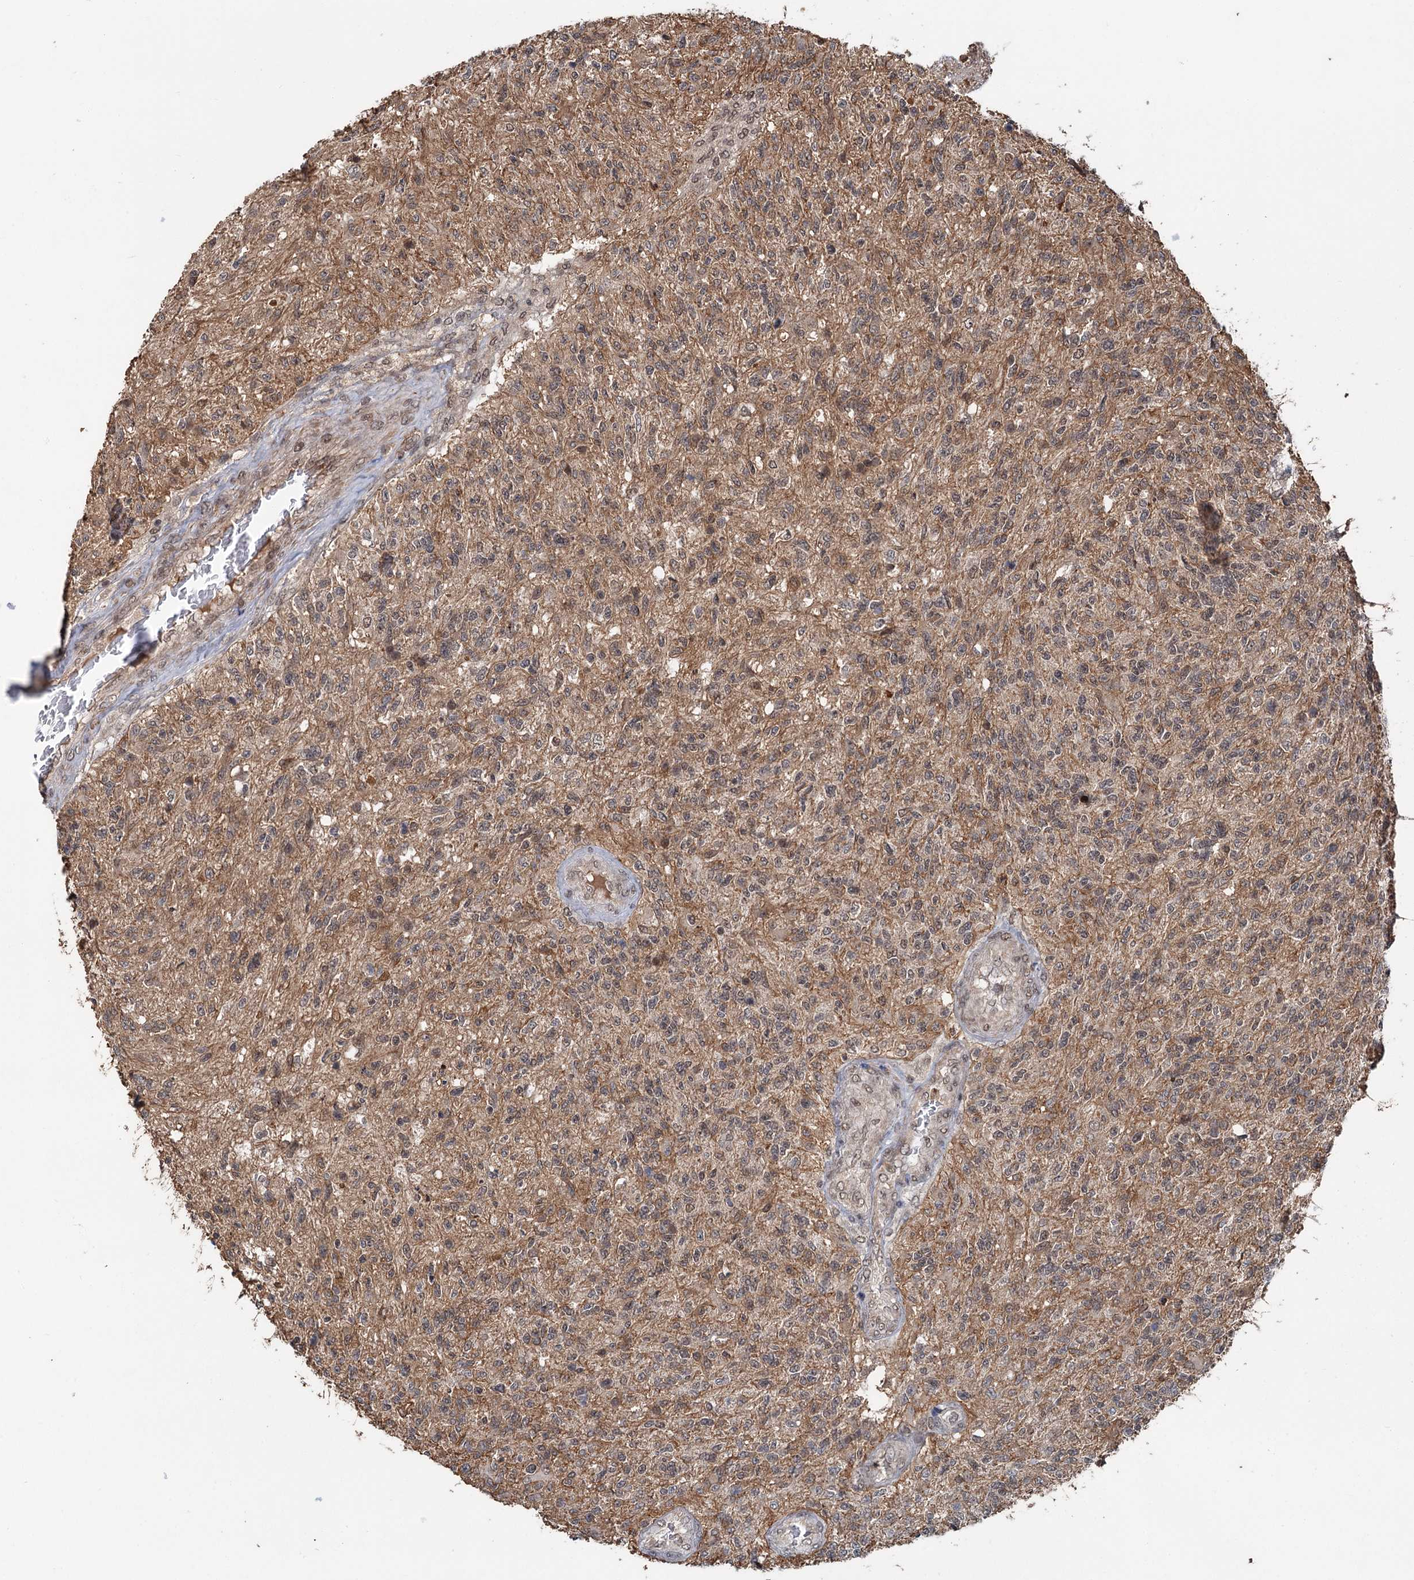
{"staining": {"intensity": "weak", "quantity": "25%-75%", "location": "nuclear"}, "tissue": "glioma", "cell_type": "Tumor cells", "image_type": "cancer", "snomed": [{"axis": "morphology", "description": "Glioma, malignant, High grade"}, {"axis": "topography", "description": "Brain"}], "caption": "Human high-grade glioma (malignant) stained with a brown dye demonstrates weak nuclear positive expression in approximately 25%-75% of tumor cells.", "gene": "KANSL2", "patient": {"sex": "male", "age": 56}}